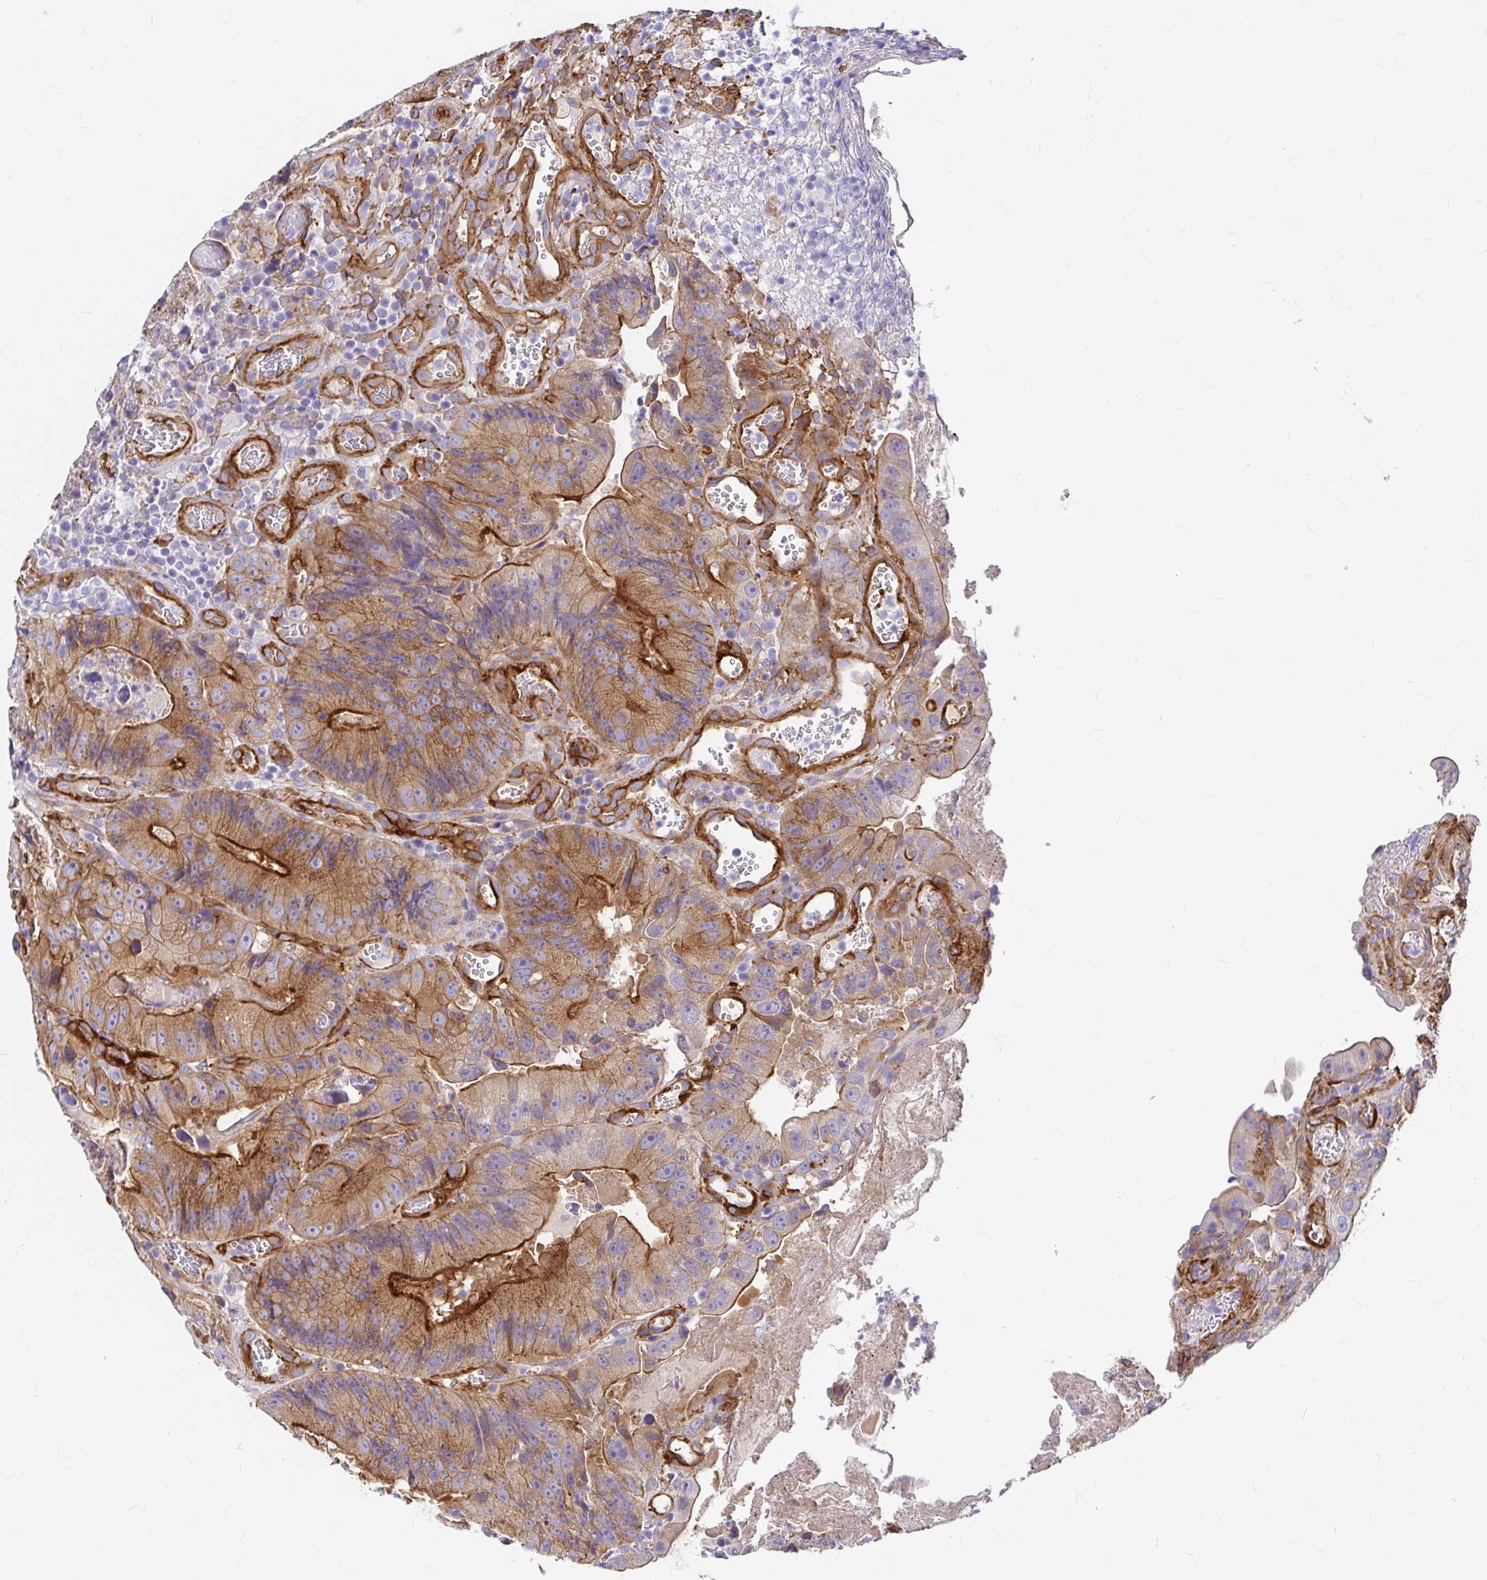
{"staining": {"intensity": "moderate", "quantity": ">75%", "location": "cytoplasmic/membranous"}, "tissue": "colorectal cancer", "cell_type": "Tumor cells", "image_type": "cancer", "snomed": [{"axis": "morphology", "description": "Adenocarcinoma, NOS"}, {"axis": "topography", "description": "Colon"}], "caption": "Colorectal cancer stained with a brown dye shows moderate cytoplasmic/membranous positive positivity in about >75% of tumor cells.", "gene": "MYO1B", "patient": {"sex": "female", "age": 86}}